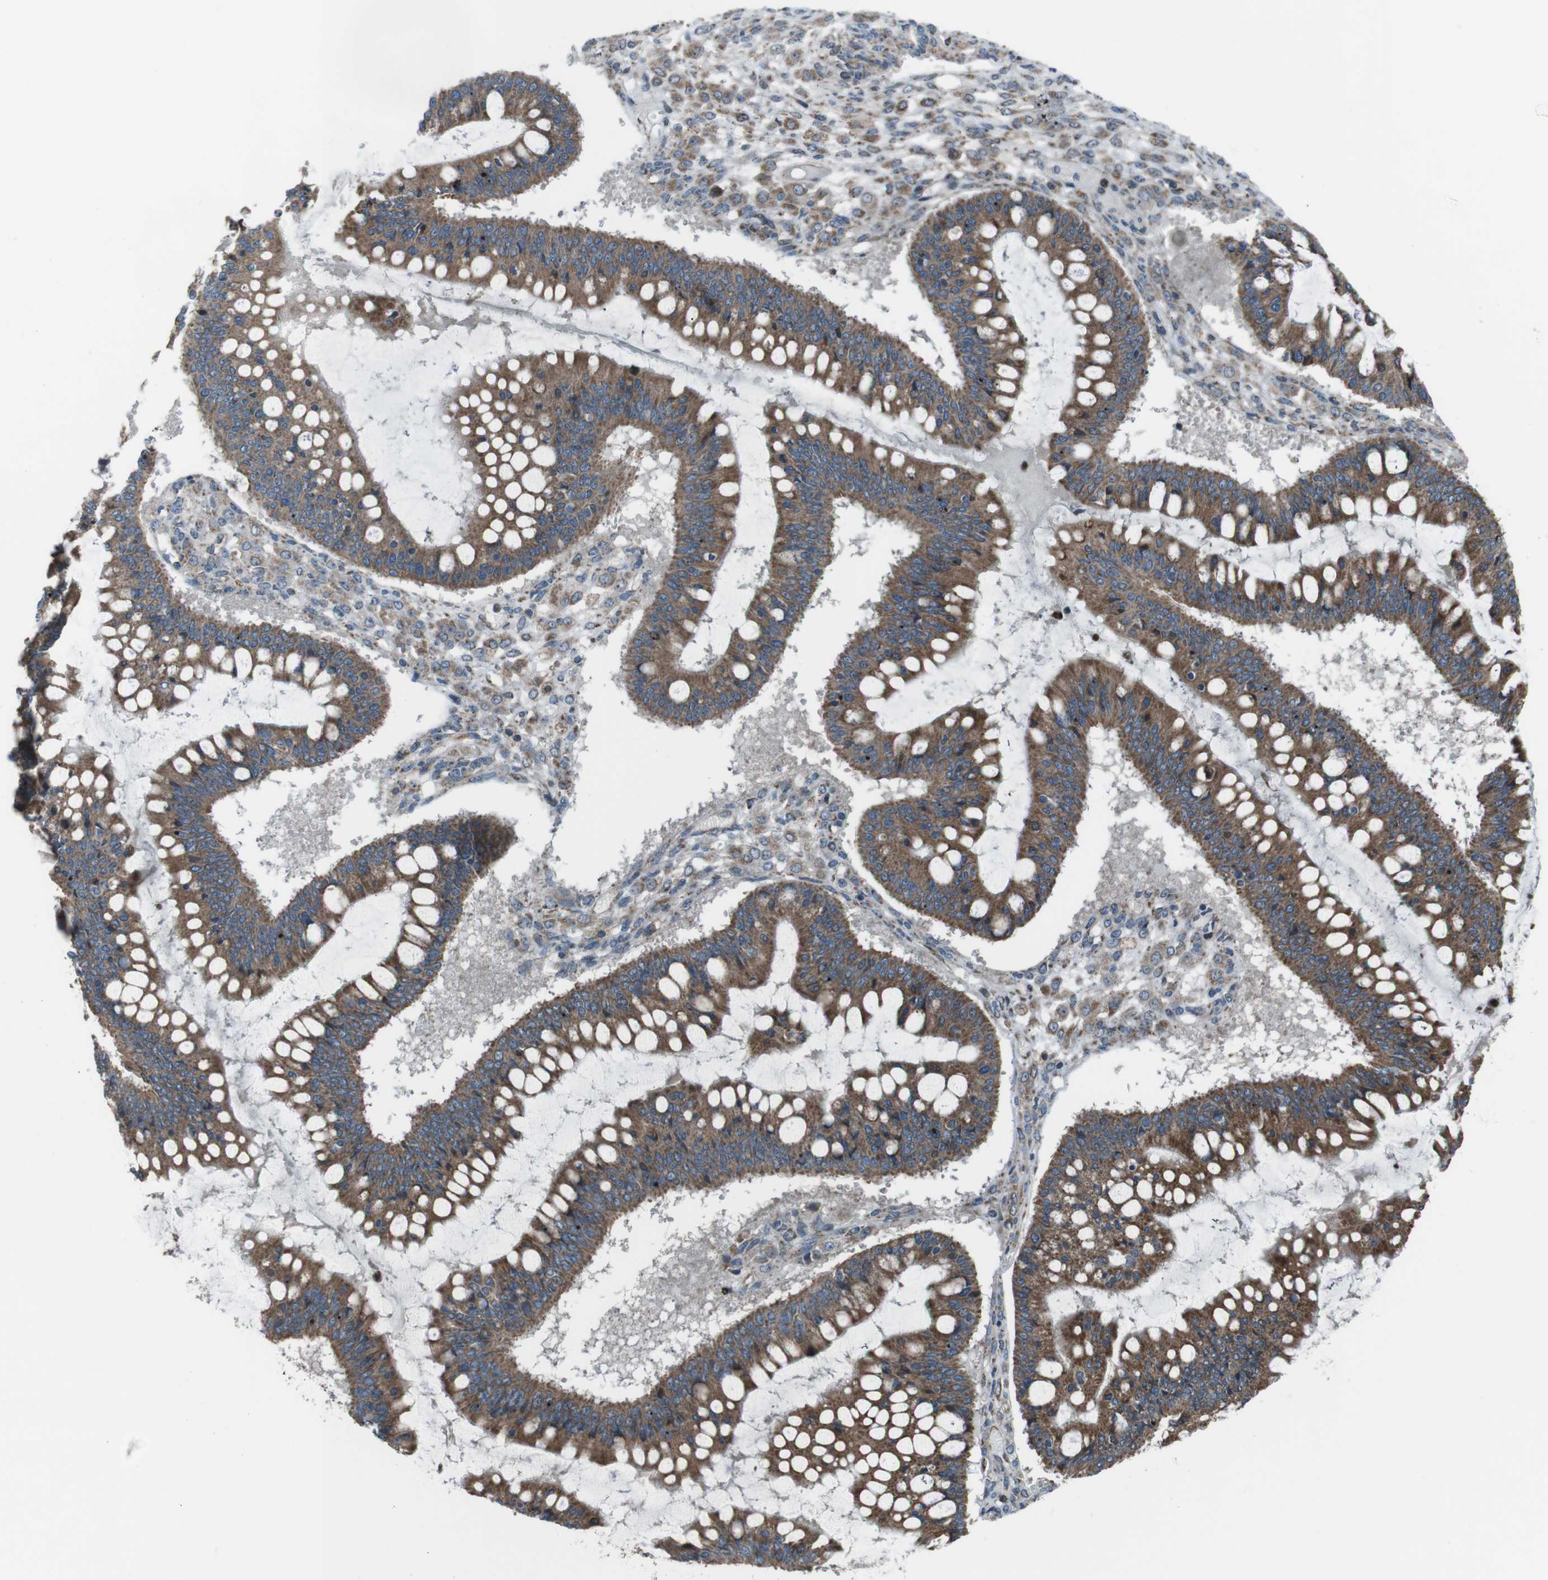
{"staining": {"intensity": "moderate", "quantity": ">75%", "location": "cytoplasmic/membranous"}, "tissue": "ovarian cancer", "cell_type": "Tumor cells", "image_type": "cancer", "snomed": [{"axis": "morphology", "description": "Cystadenocarcinoma, mucinous, NOS"}, {"axis": "topography", "description": "Ovary"}], "caption": "High-power microscopy captured an IHC image of ovarian mucinous cystadenocarcinoma, revealing moderate cytoplasmic/membranous staining in approximately >75% of tumor cells. The protein of interest is stained brown, and the nuclei are stained in blue (DAB IHC with brightfield microscopy, high magnification).", "gene": "GIMAP8", "patient": {"sex": "female", "age": 73}}